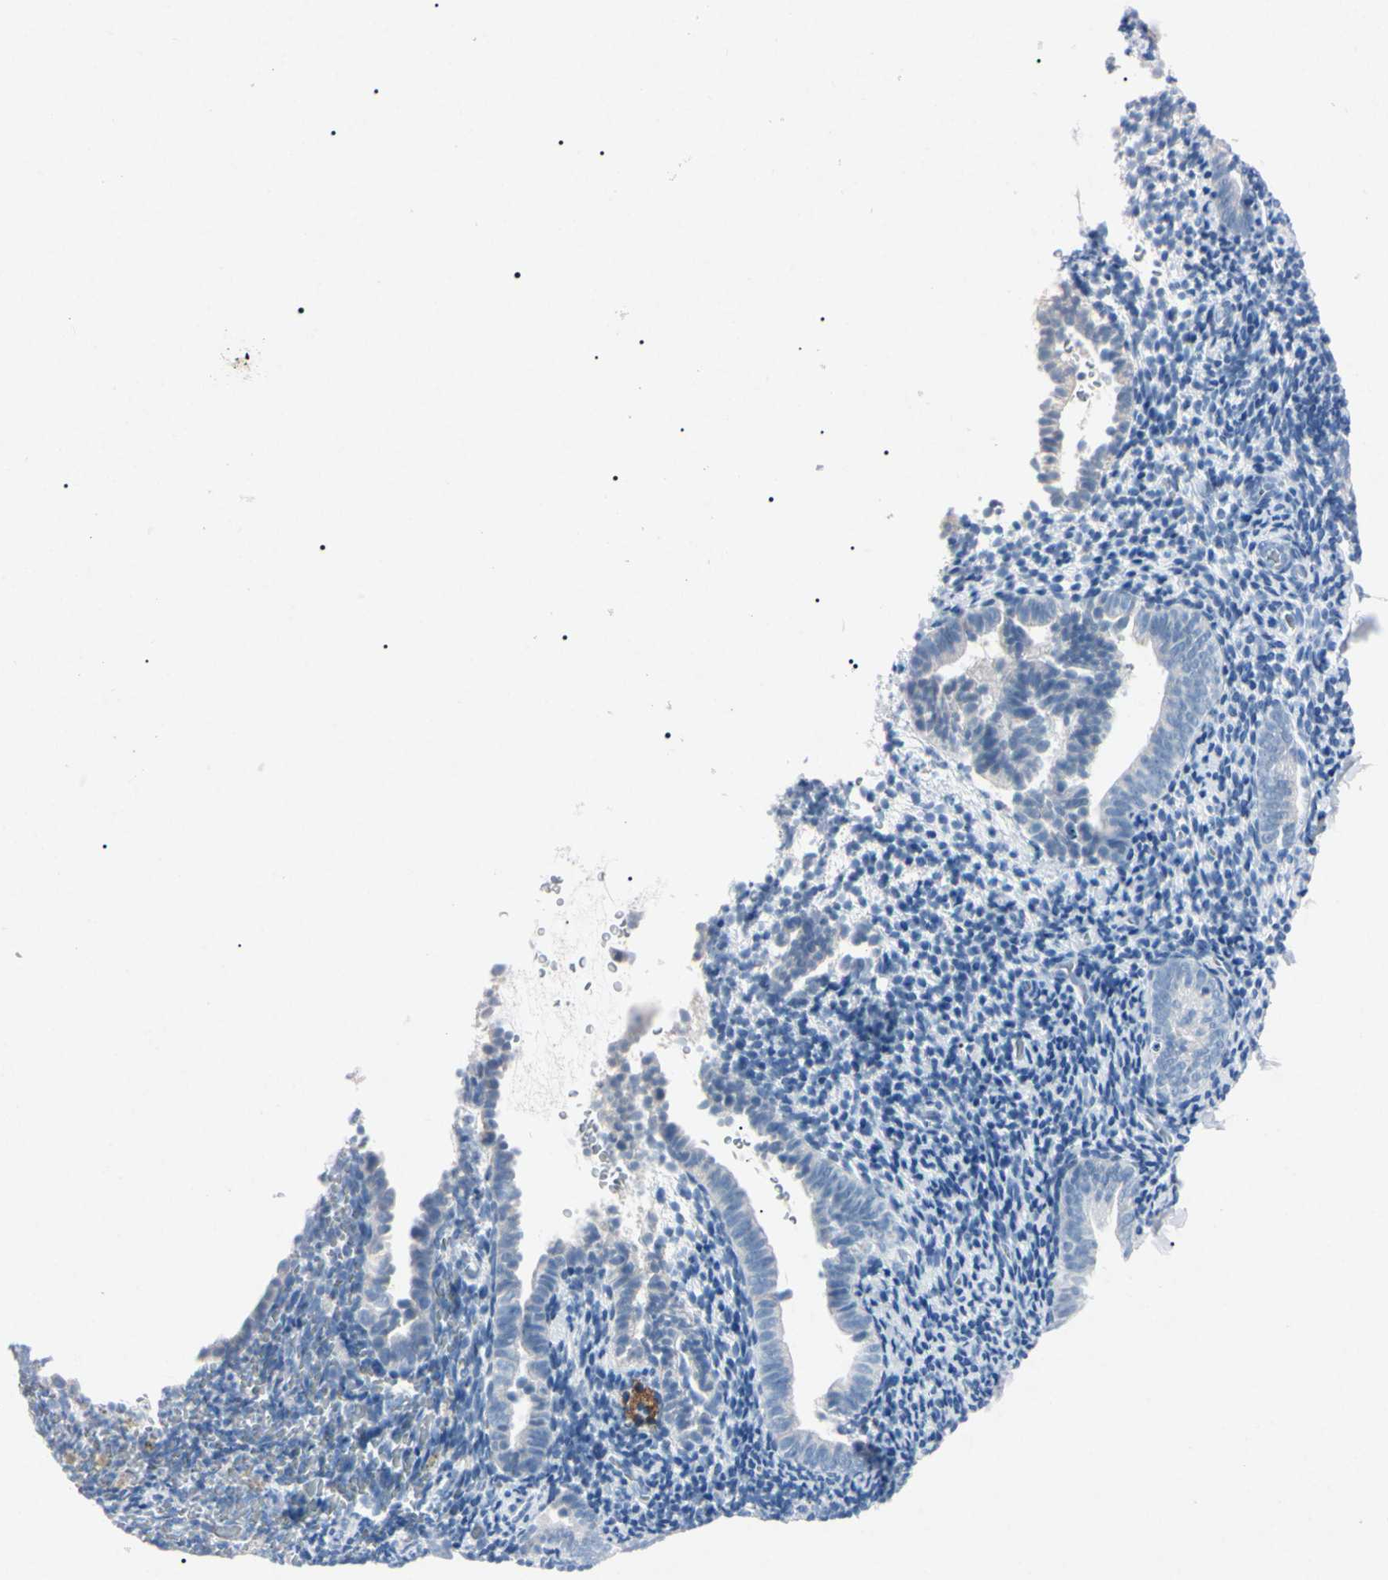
{"staining": {"intensity": "negative", "quantity": "none", "location": "none"}, "tissue": "endometrium", "cell_type": "Cells in endometrial stroma", "image_type": "normal", "snomed": [{"axis": "morphology", "description": "Normal tissue, NOS"}, {"axis": "topography", "description": "Endometrium"}], "caption": "Immunohistochemistry (IHC) histopathology image of unremarkable endometrium: endometrium stained with DAB (3,3'-diaminobenzidine) shows no significant protein positivity in cells in endometrial stroma.", "gene": "ELN", "patient": {"sex": "female", "age": 51}}